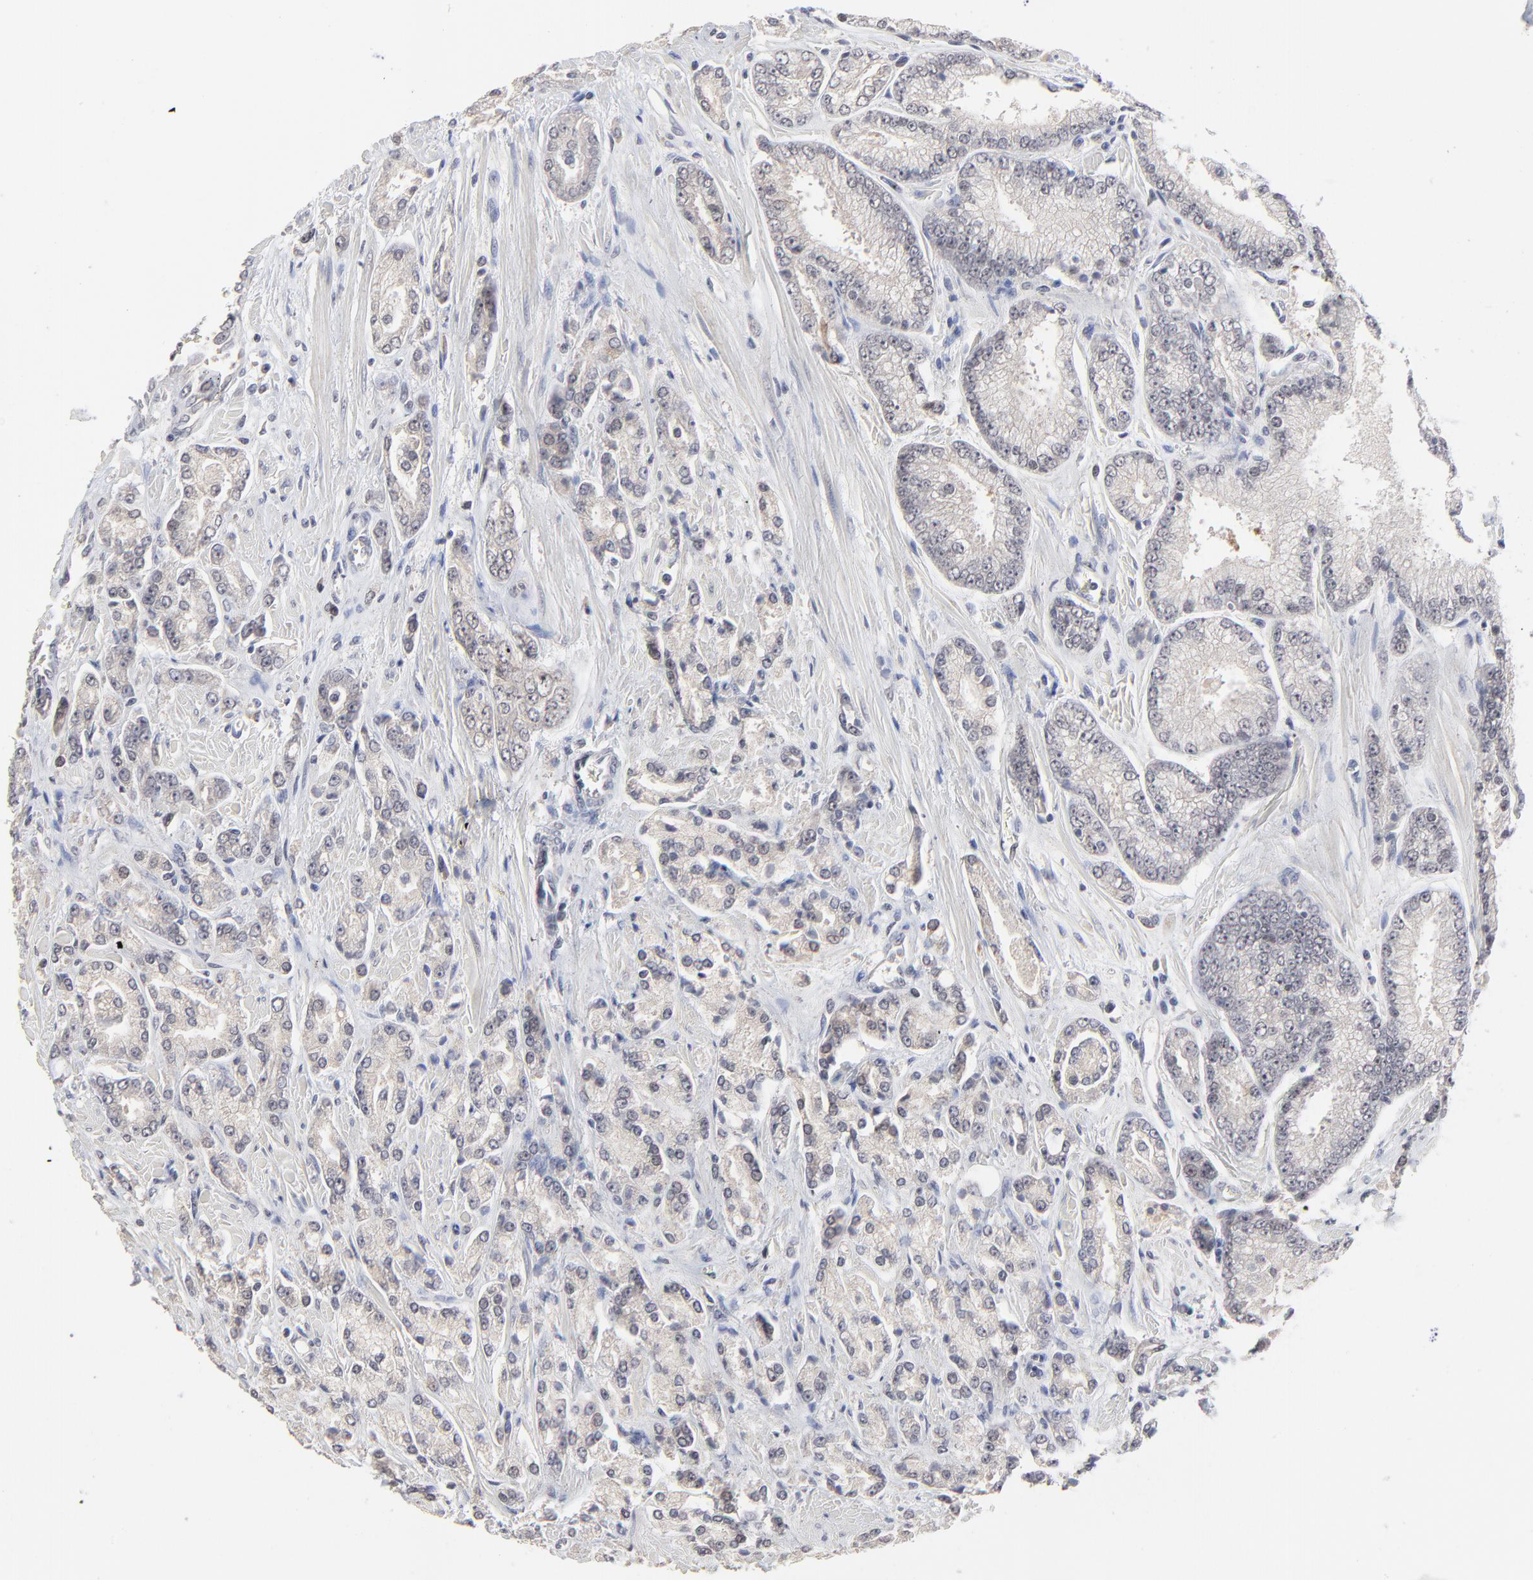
{"staining": {"intensity": "negative", "quantity": "none", "location": "none"}, "tissue": "prostate cancer", "cell_type": "Tumor cells", "image_type": "cancer", "snomed": [{"axis": "morphology", "description": "Adenocarcinoma, High grade"}, {"axis": "topography", "description": "Prostate"}], "caption": "The image exhibits no significant staining in tumor cells of prostate cancer (adenocarcinoma (high-grade)). (DAB immunohistochemistry (IHC) visualized using brightfield microscopy, high magnification).", "gene": "FAM199X", "patient": {"sex": "male", "age": 71}}